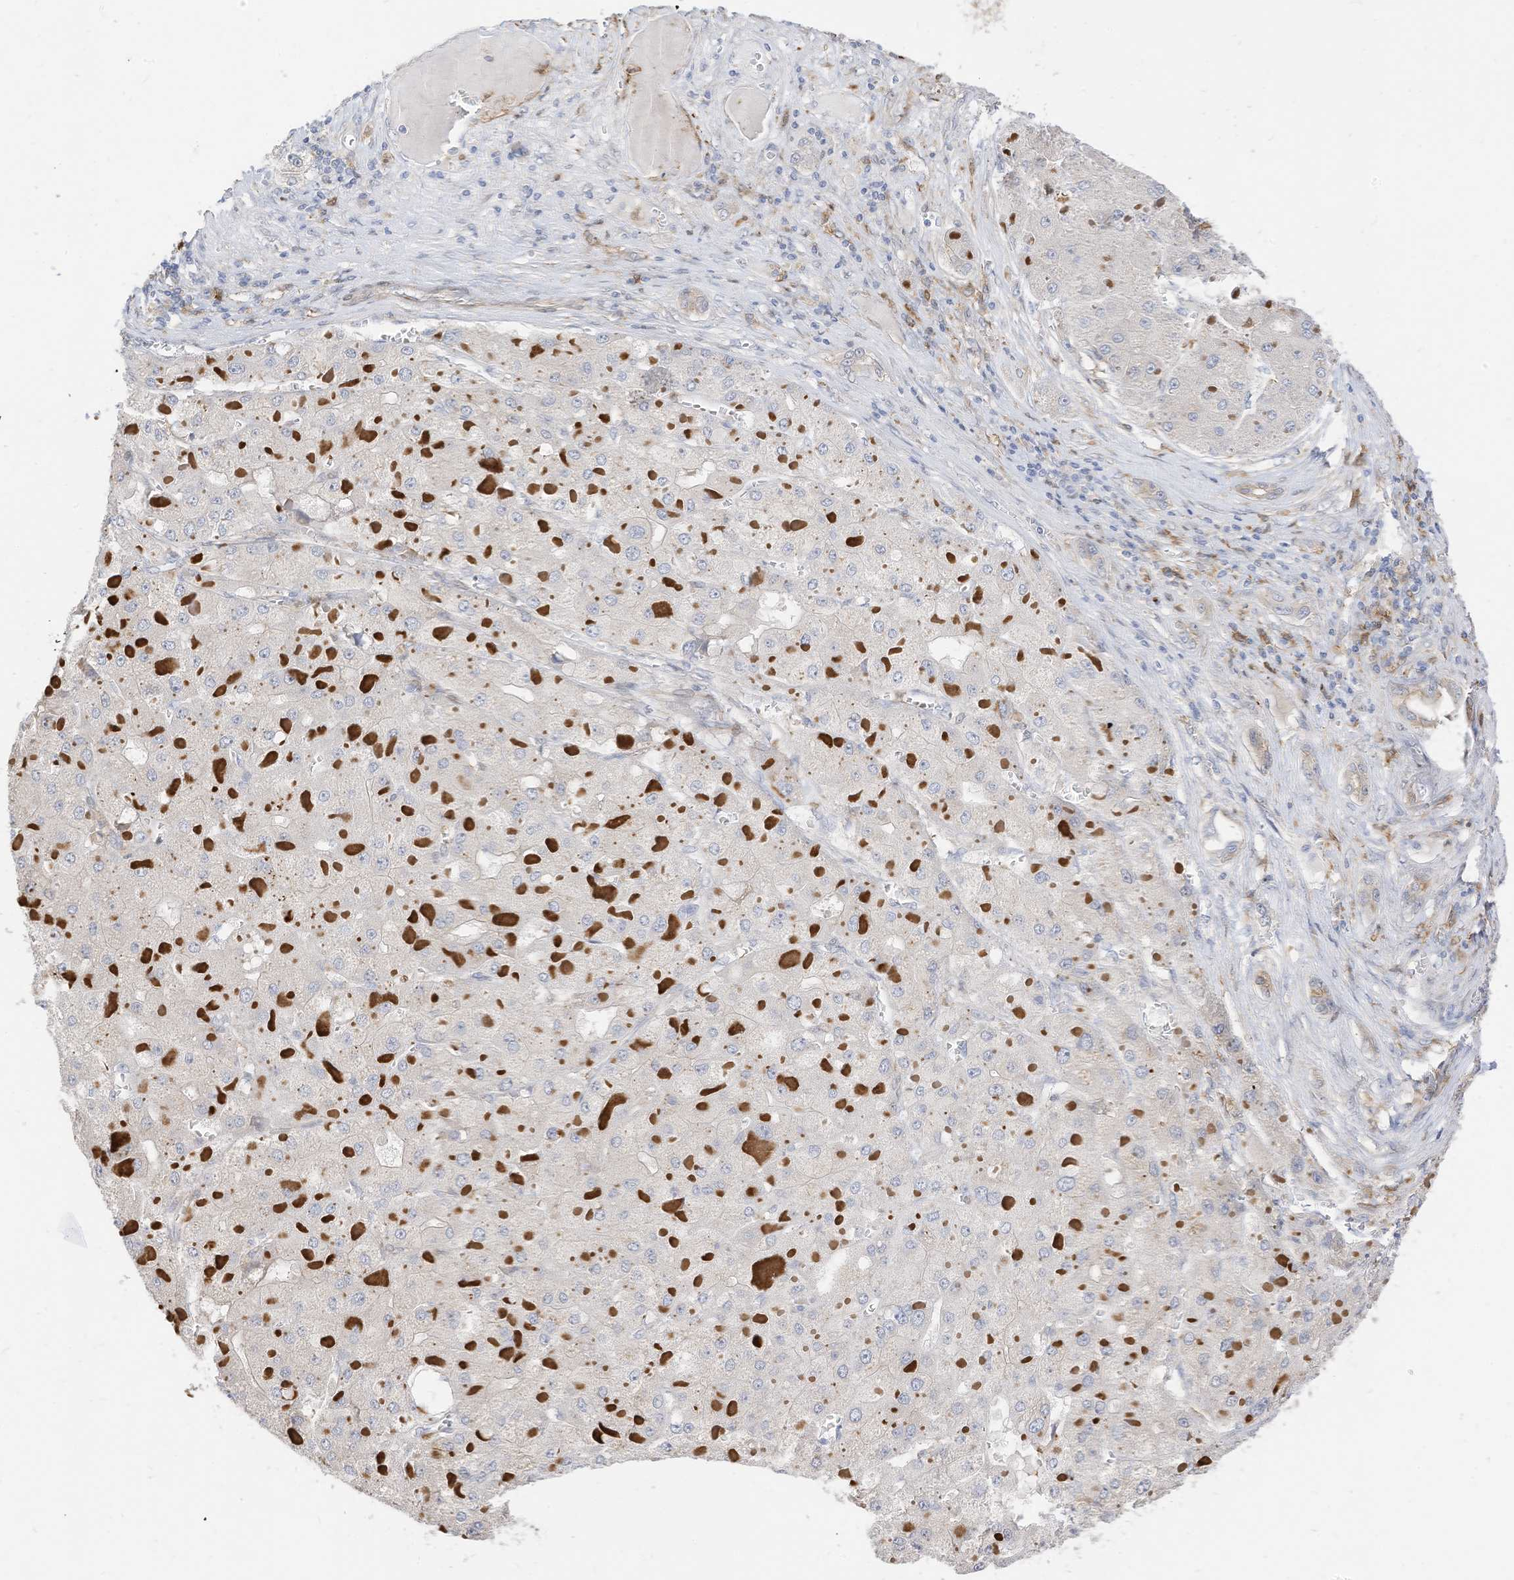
{"staining": {"intensity": "negative", "quantity": "none", "location": "none"}, "tissue": "liver cancer", "cell_type": "Tumor cells", "image_type": "cancer", "snomed": [{"axis": "morphology", "description": "Carcinoma, Hepatocellular, NOS"}, {"axis": "topography", "description": "Liver"}], "caption": "High power microscopy histopathology image of an immunohistochemistry micrograph of liver hepatocellular carcinoma, revealing no significant expression in tumor cells.", "gene": "ATP13A1", "patient": {"sex": "female", "age": 73}}